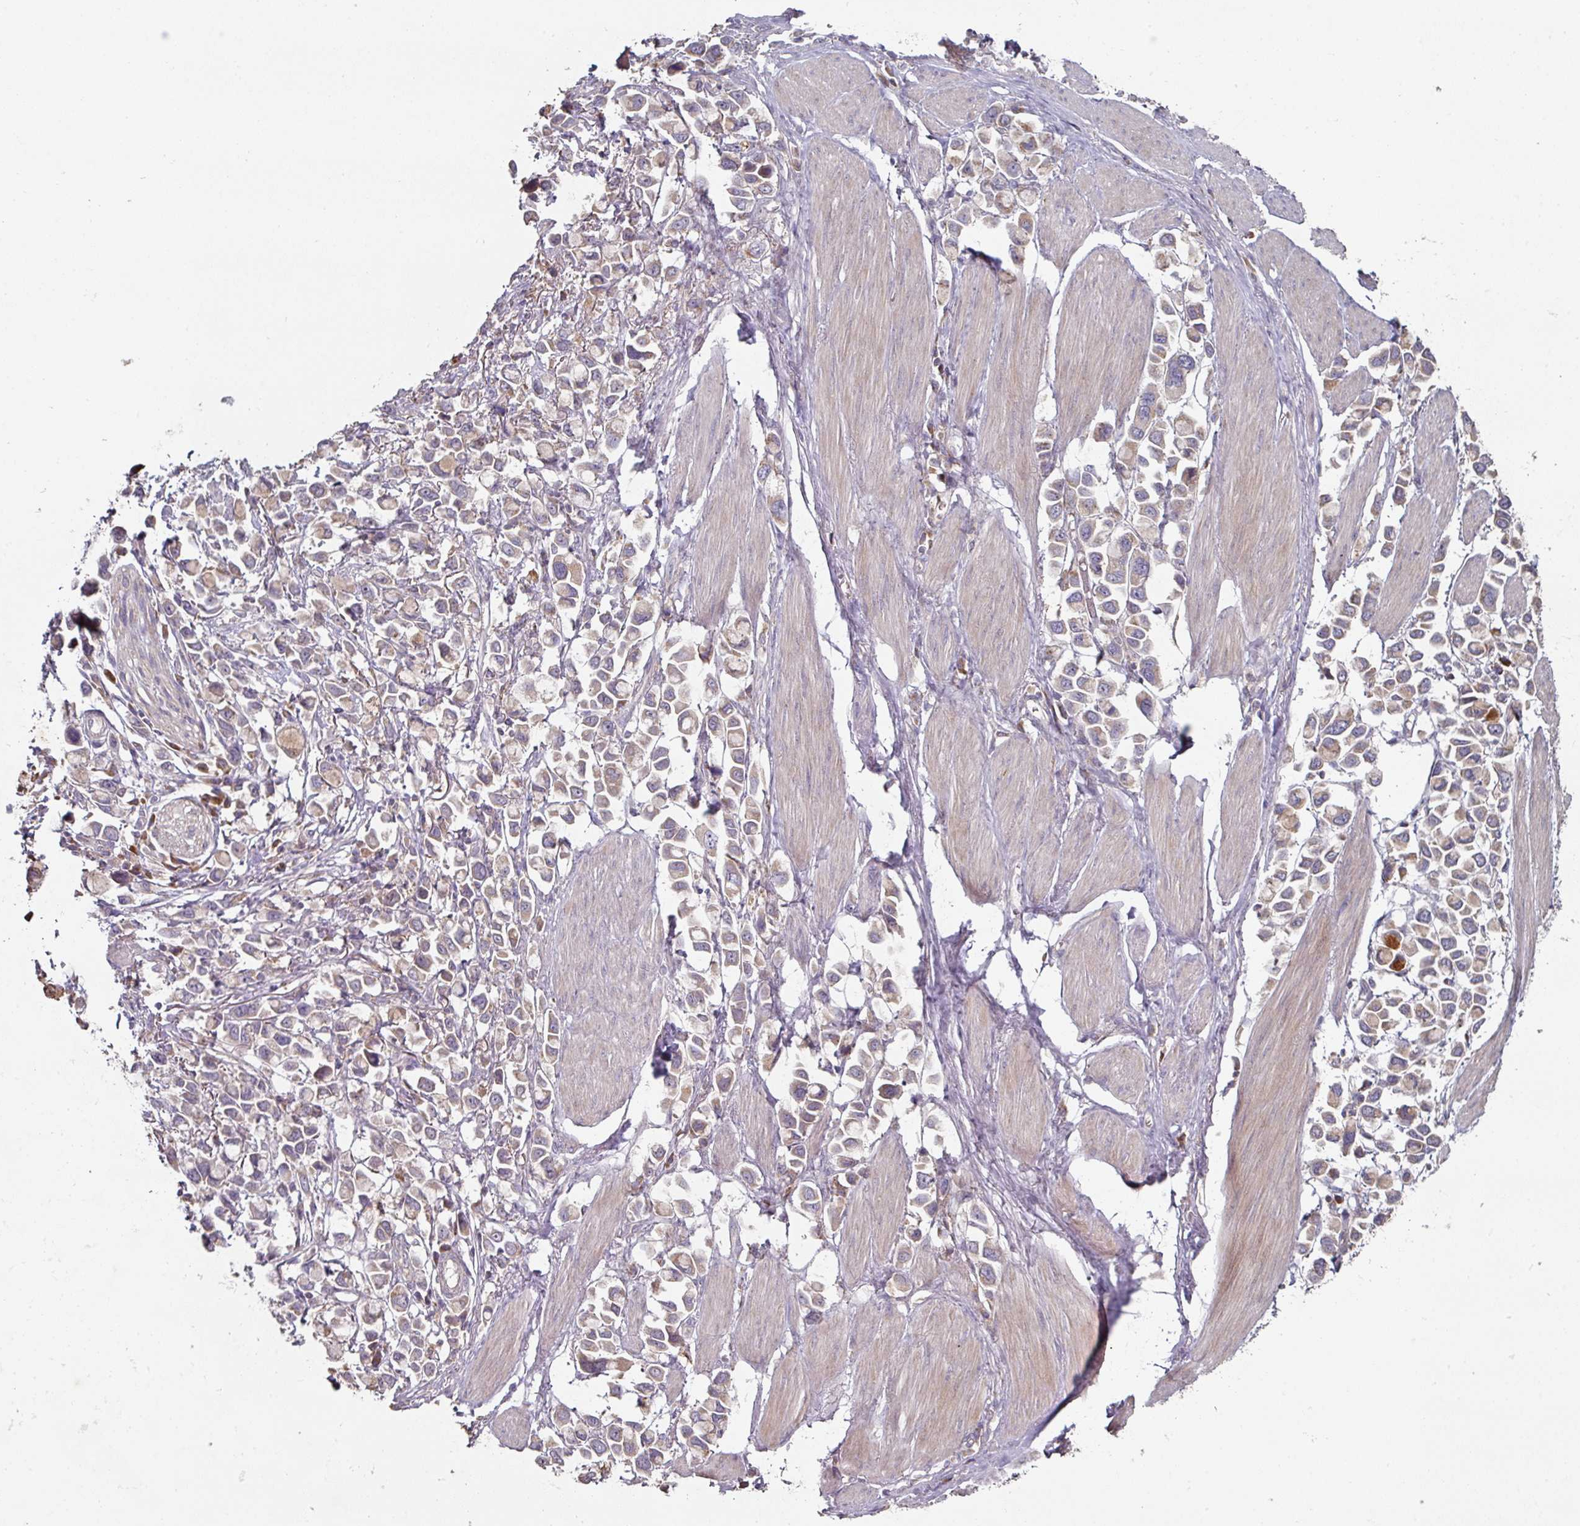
{"staining": {"intensity": "weak", "quantity": ">75%", "location": "cytoplasmic/membranous"}, "tissue": "stomach cancer", "cell_type": "Tumor cells", "image_type": "cancer", "snomed": [{"axis": "morphology", "description": "Adenocarcinoma, NOS"}, {"axis": "topography", "description": "Stomach"}], "caption": "Human stomach cancer (adenocarcinoma) stained with a protein marker displays weak staining in tumor cells.", "gene": "DNAJC7", "patient": {"sex": "female", "age": 81}}